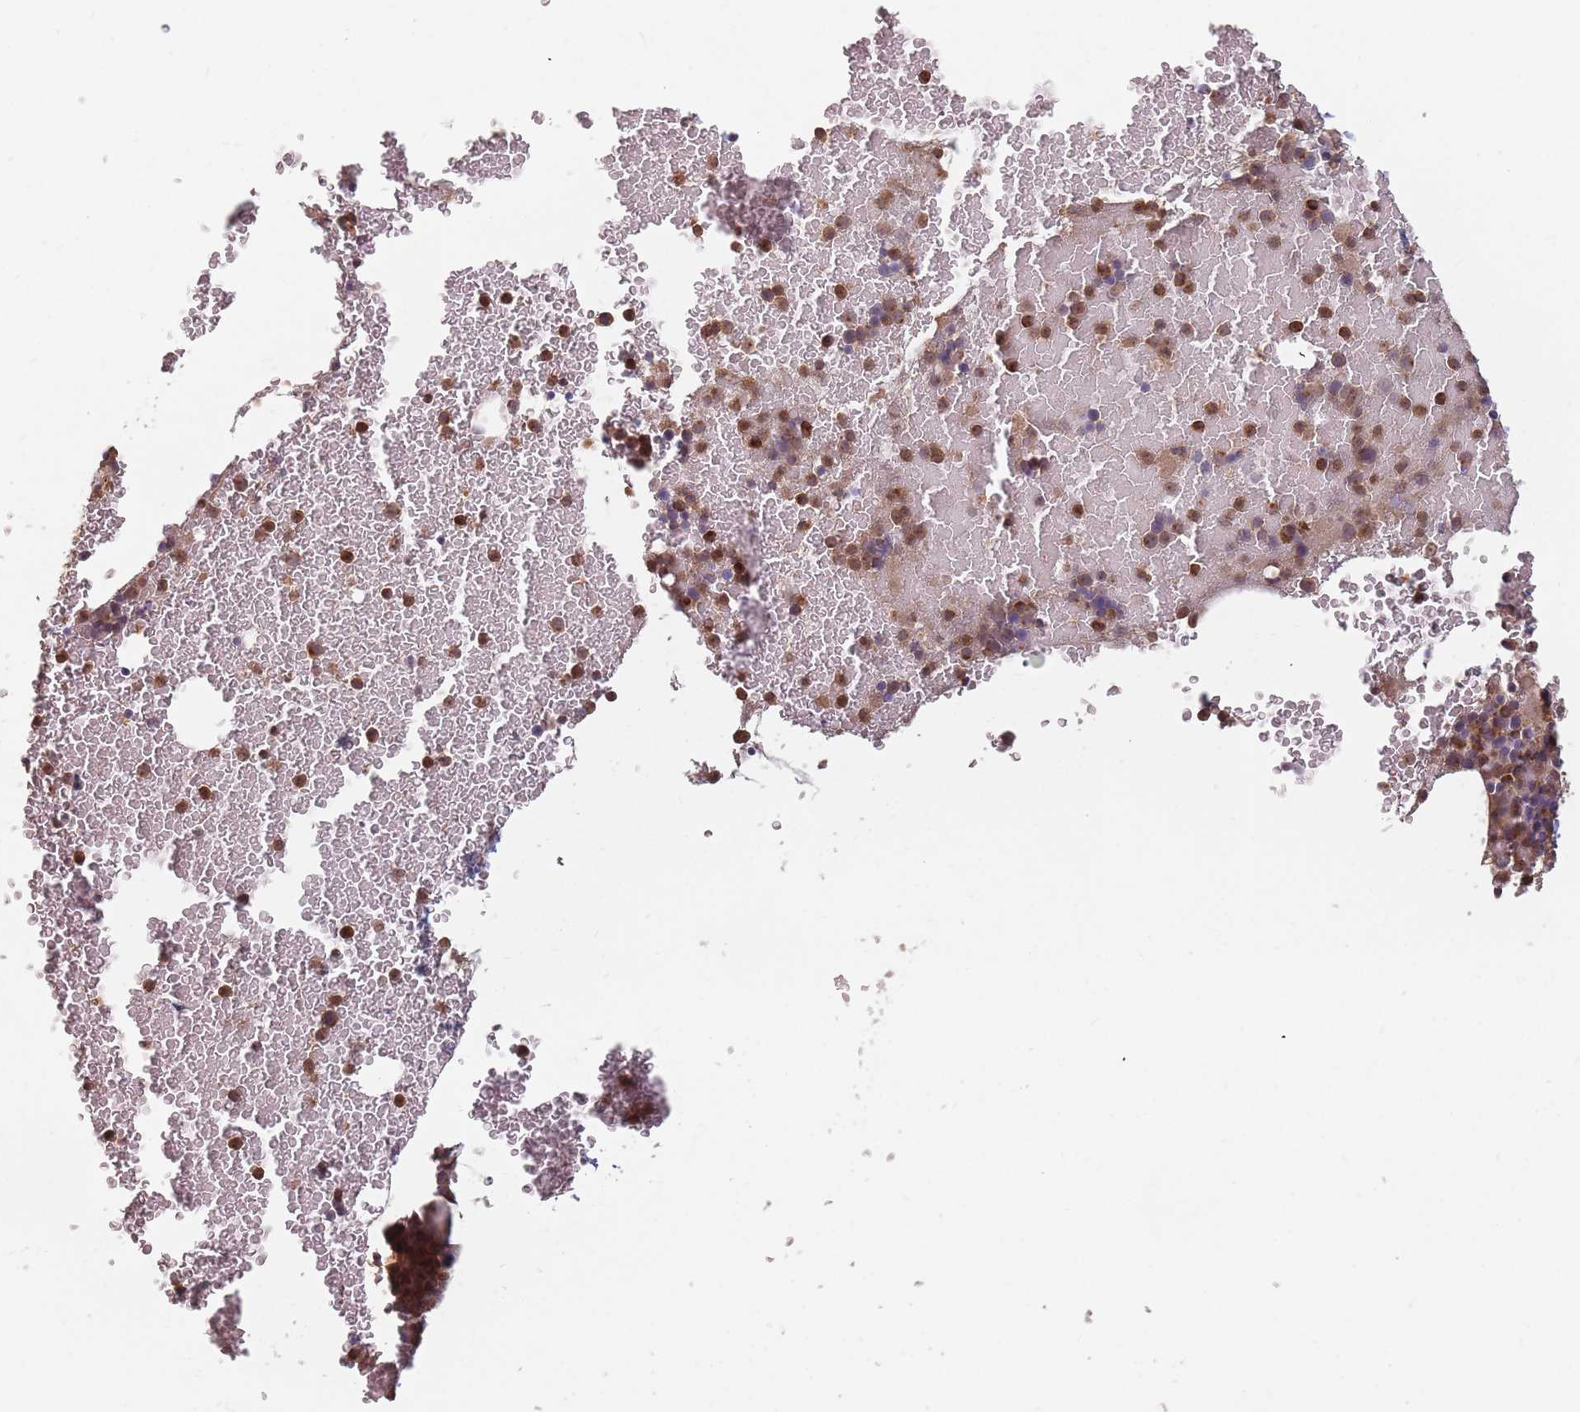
{"staining": {"intensity": "moderate", "quantity": ">75%", "location": "nuclear"}, "tissue": "bone marrow", "cell_type": "Hematopoietic cells", "image_type": "normal", "snomed": [{"axis": "morphology", "description": "Normal tissue, NOS"}, {"axis": "topography", "description": "Bone marrow"}], "caption": "Bone marrow stained for a protein (brown) demonstrates moderate nuclear positive staining in about >75% of hematopoietic cells.", "gene": "C3orf14", "patient": {"sex": "female", "age": 48}}